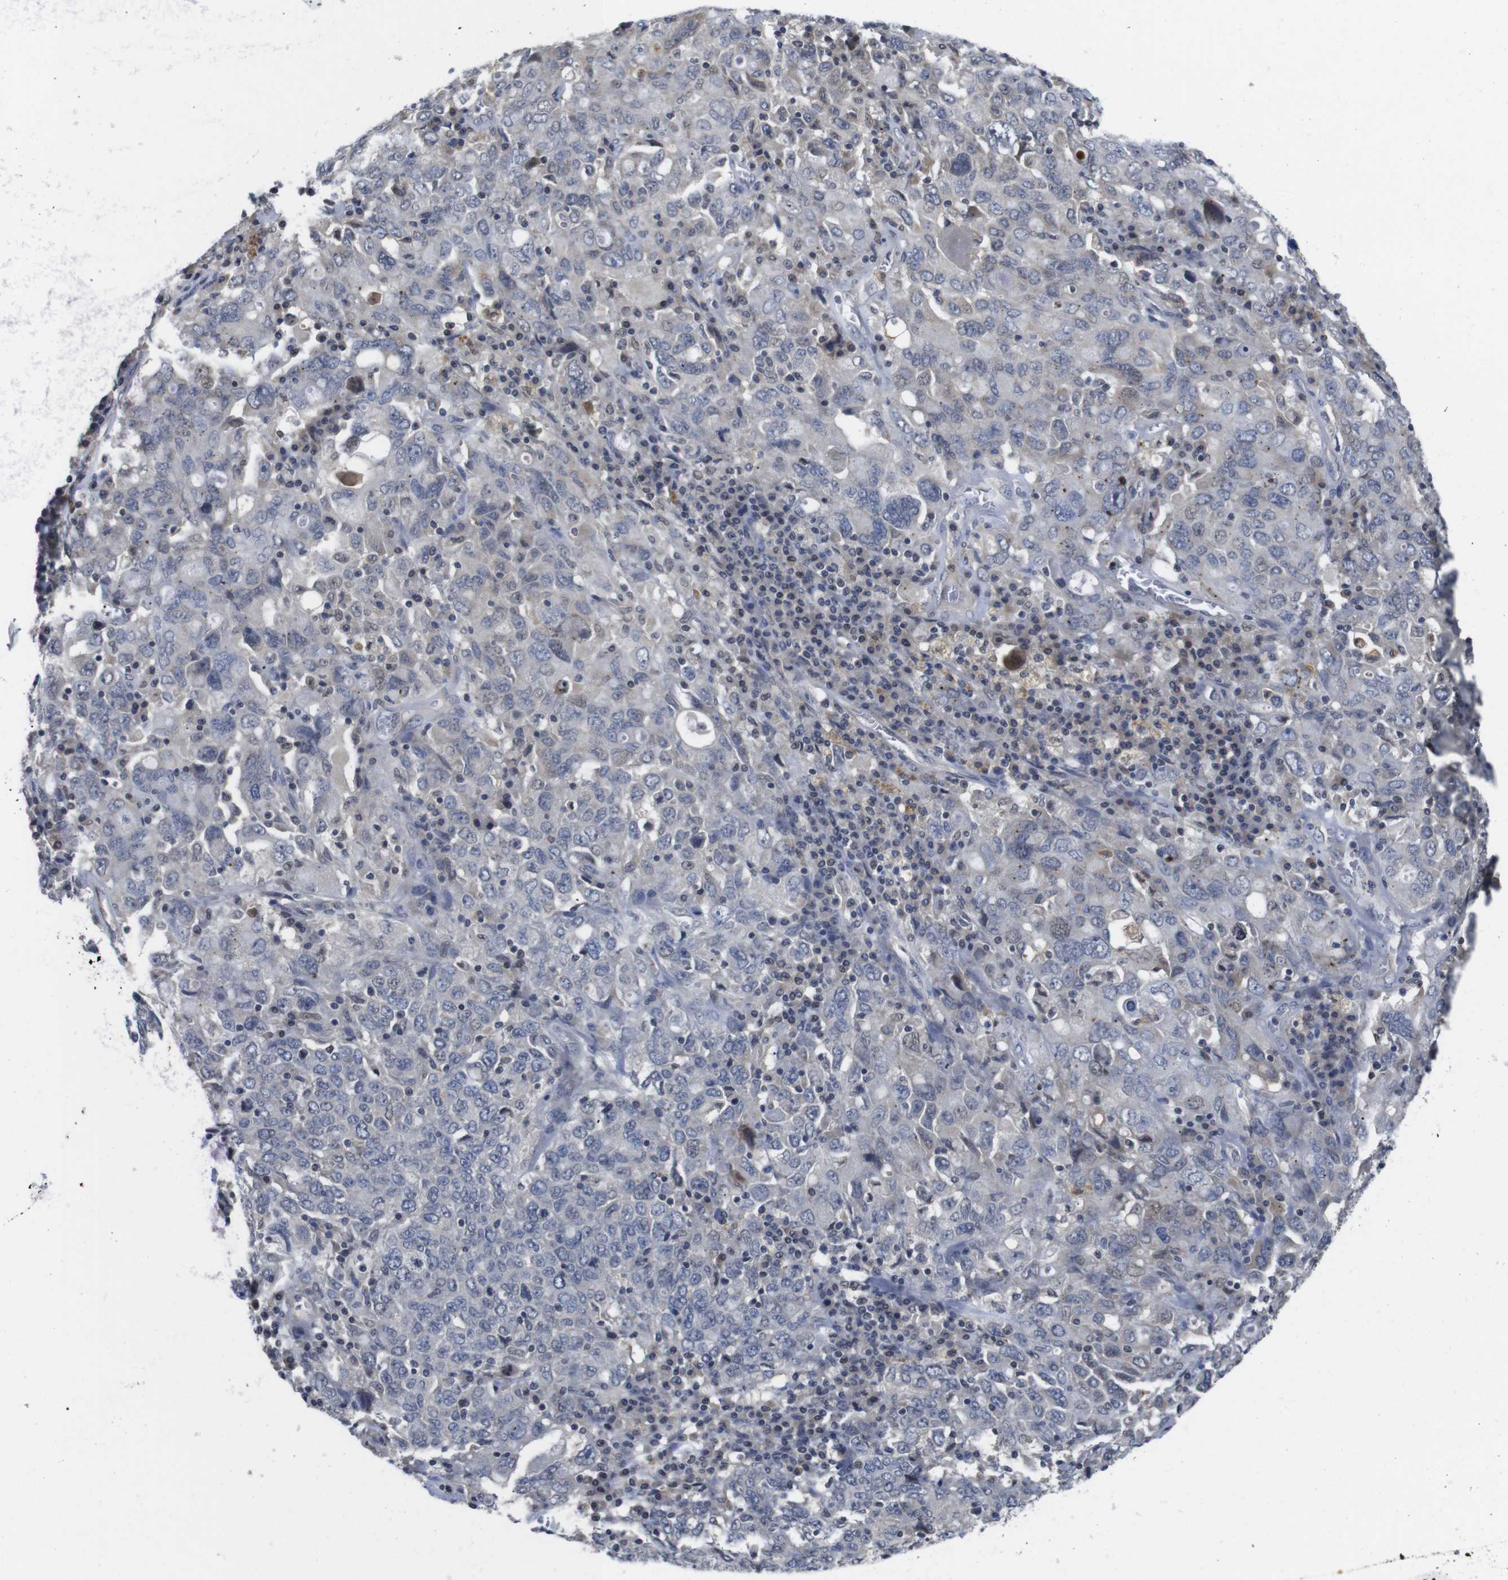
{"staining": {"intensity": "negative", "quantity": "none", "location": "none"}, "tissue": "ovarian cancer", "cell_type": "Tumor cells", "image_type": "cancer", "snomed": [{"axis": "morphology", "description": "Carcinoma, endometroid"}, {"axis": "topography", "description": "Ovary"}], "caption": "Ovarian cancer stained for a protein using immunohistochemistry (IHC) reveals no positivity tumor cells.", "gene": "FNTA", "patient": {"sex": "female", "age": 62}}